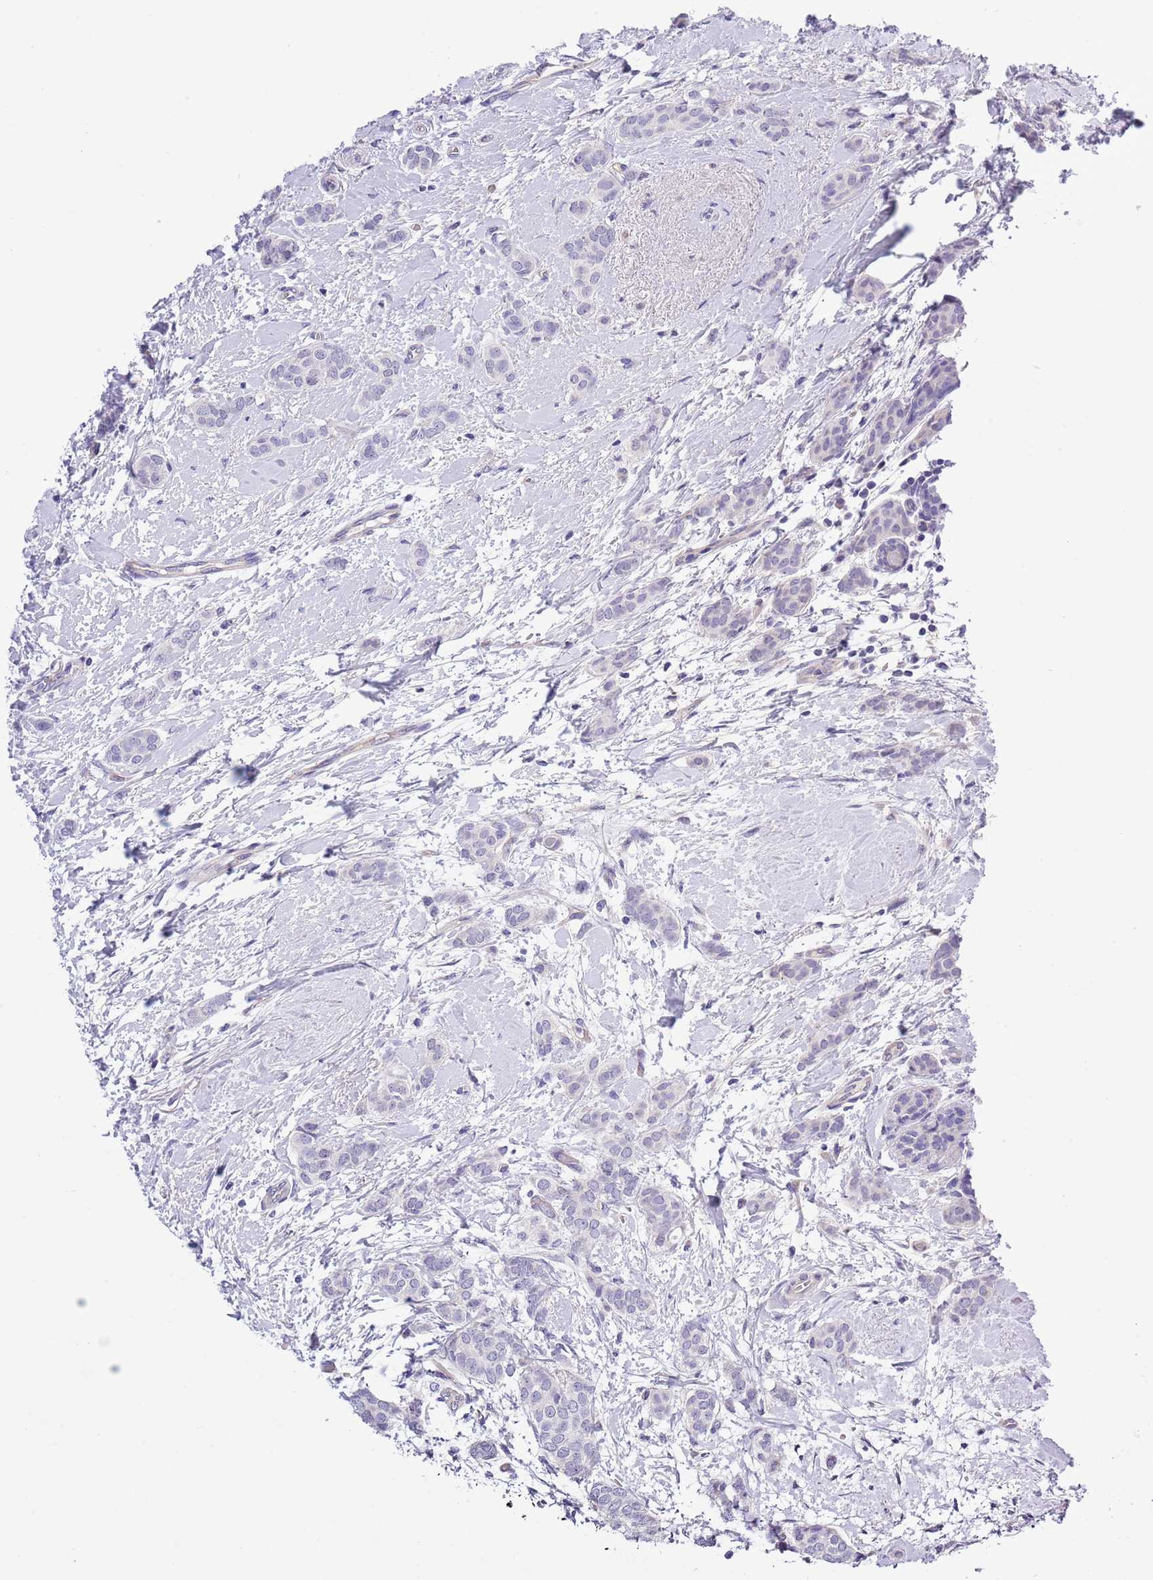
{"staining": {"intensity": "negative", "quantity": "none", "location": "none"}, "tissue": "breast cancer", "cell_type": "Tumor cells", "image_type": "cancer", "snomed": [{"axis": "morphology", "description": "Duct carcinoma"}, {"axis": "topography", "description": "Breast"}], "caption": "Tumor cells show no significant staining in intraductal carcinoma (breast).", "gene": "NET1", "patient": {"sex": "female", "age": 72}}